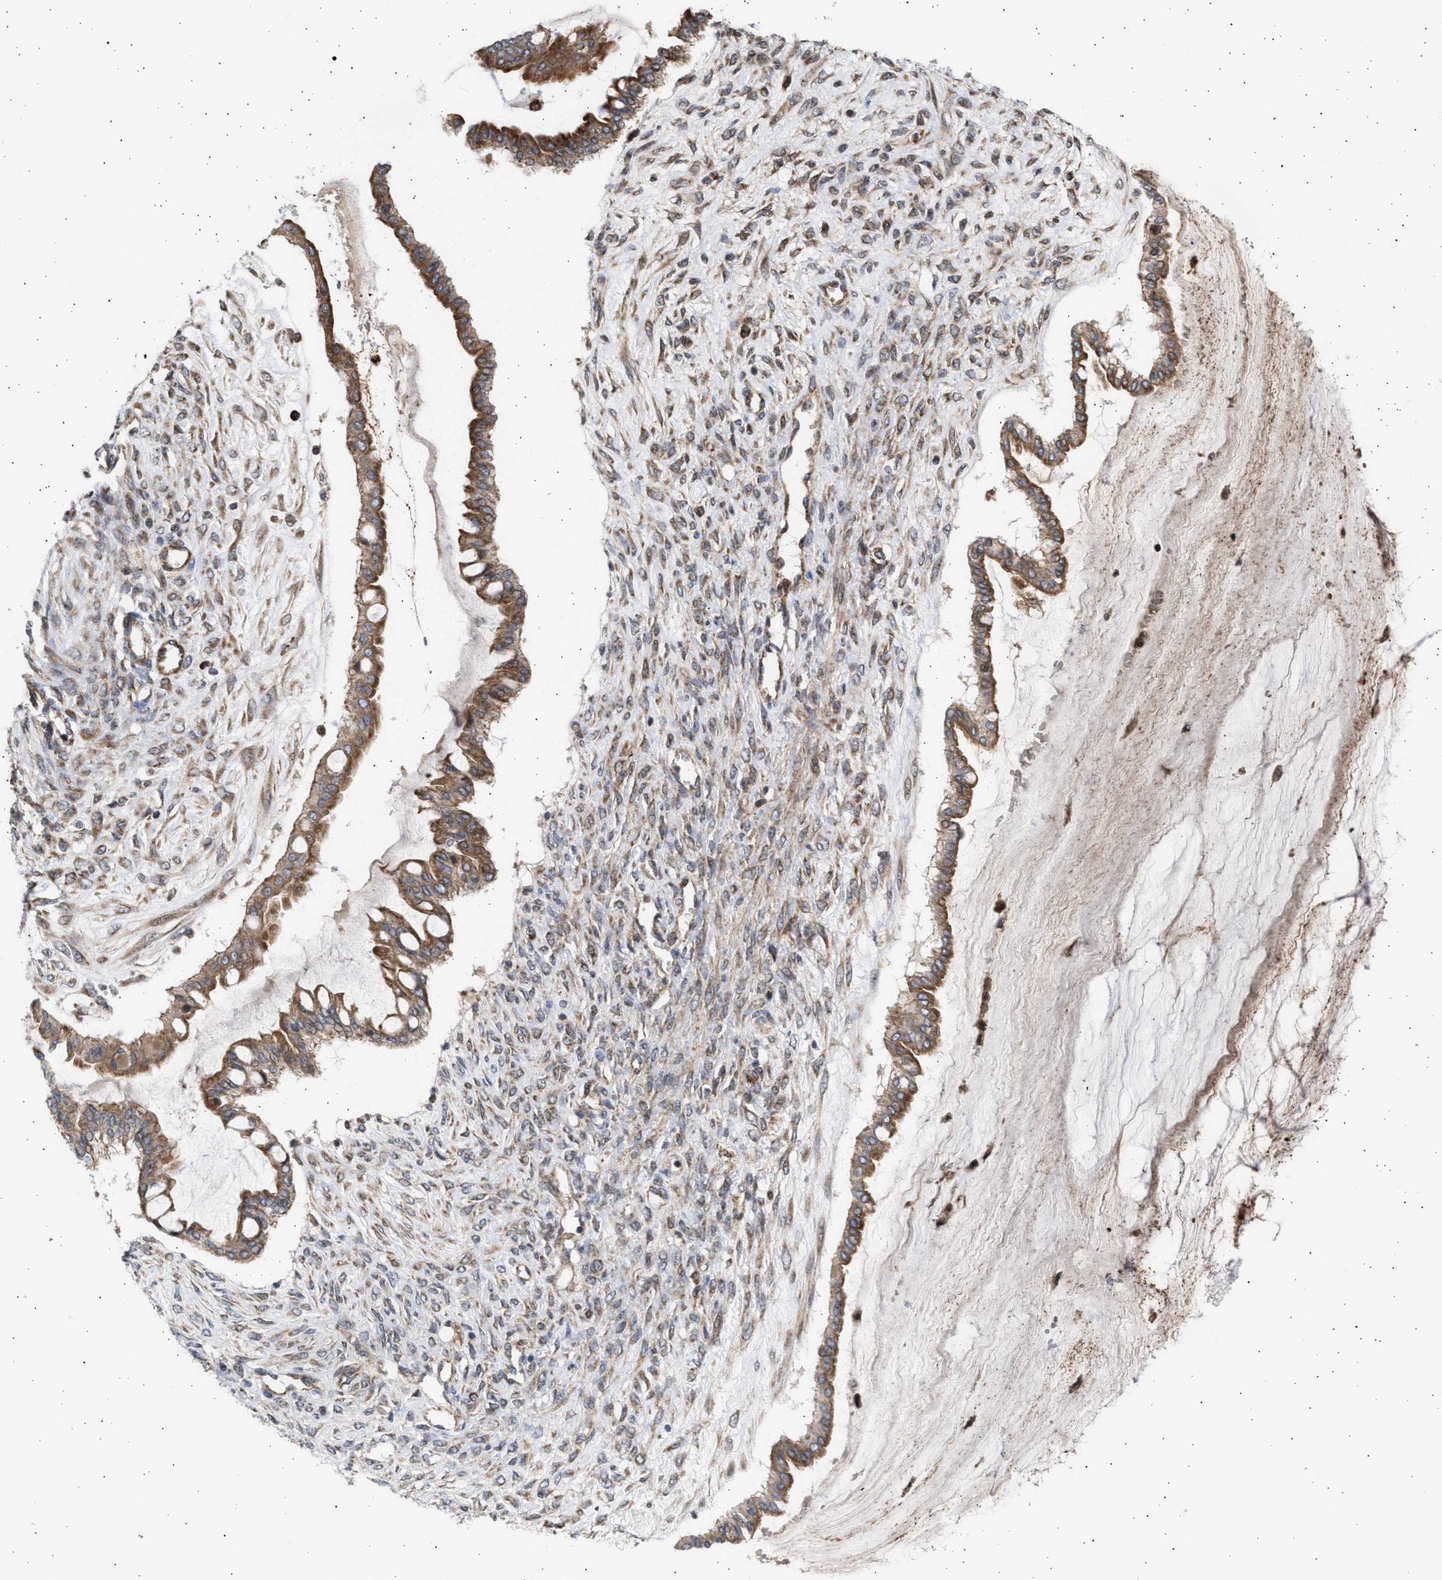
{"staining": {"intensity": "strong", "quantity": ">75%", "location": "cytoplasmic/membranous"}, "tissue": "ovarian cancer", "cell_type": "Tumor cells", "image_type": "cancer", "snomed": [{"axis": "morphology", "description": "Cystadenocarcinoma, mucinous, NOS"}, {"axis": "topography", "description": "Ovary"}], "caption": "Immunohistochemistry (IHC) (DAB) staining of human ovarian mucinous cystadenocarcinoma reveals strong cytoplasmic/membranous protein staining in approximately >75% of tumor cells.", "gene": "TTC19", "patient": {"sex": "female", "age": 73}}